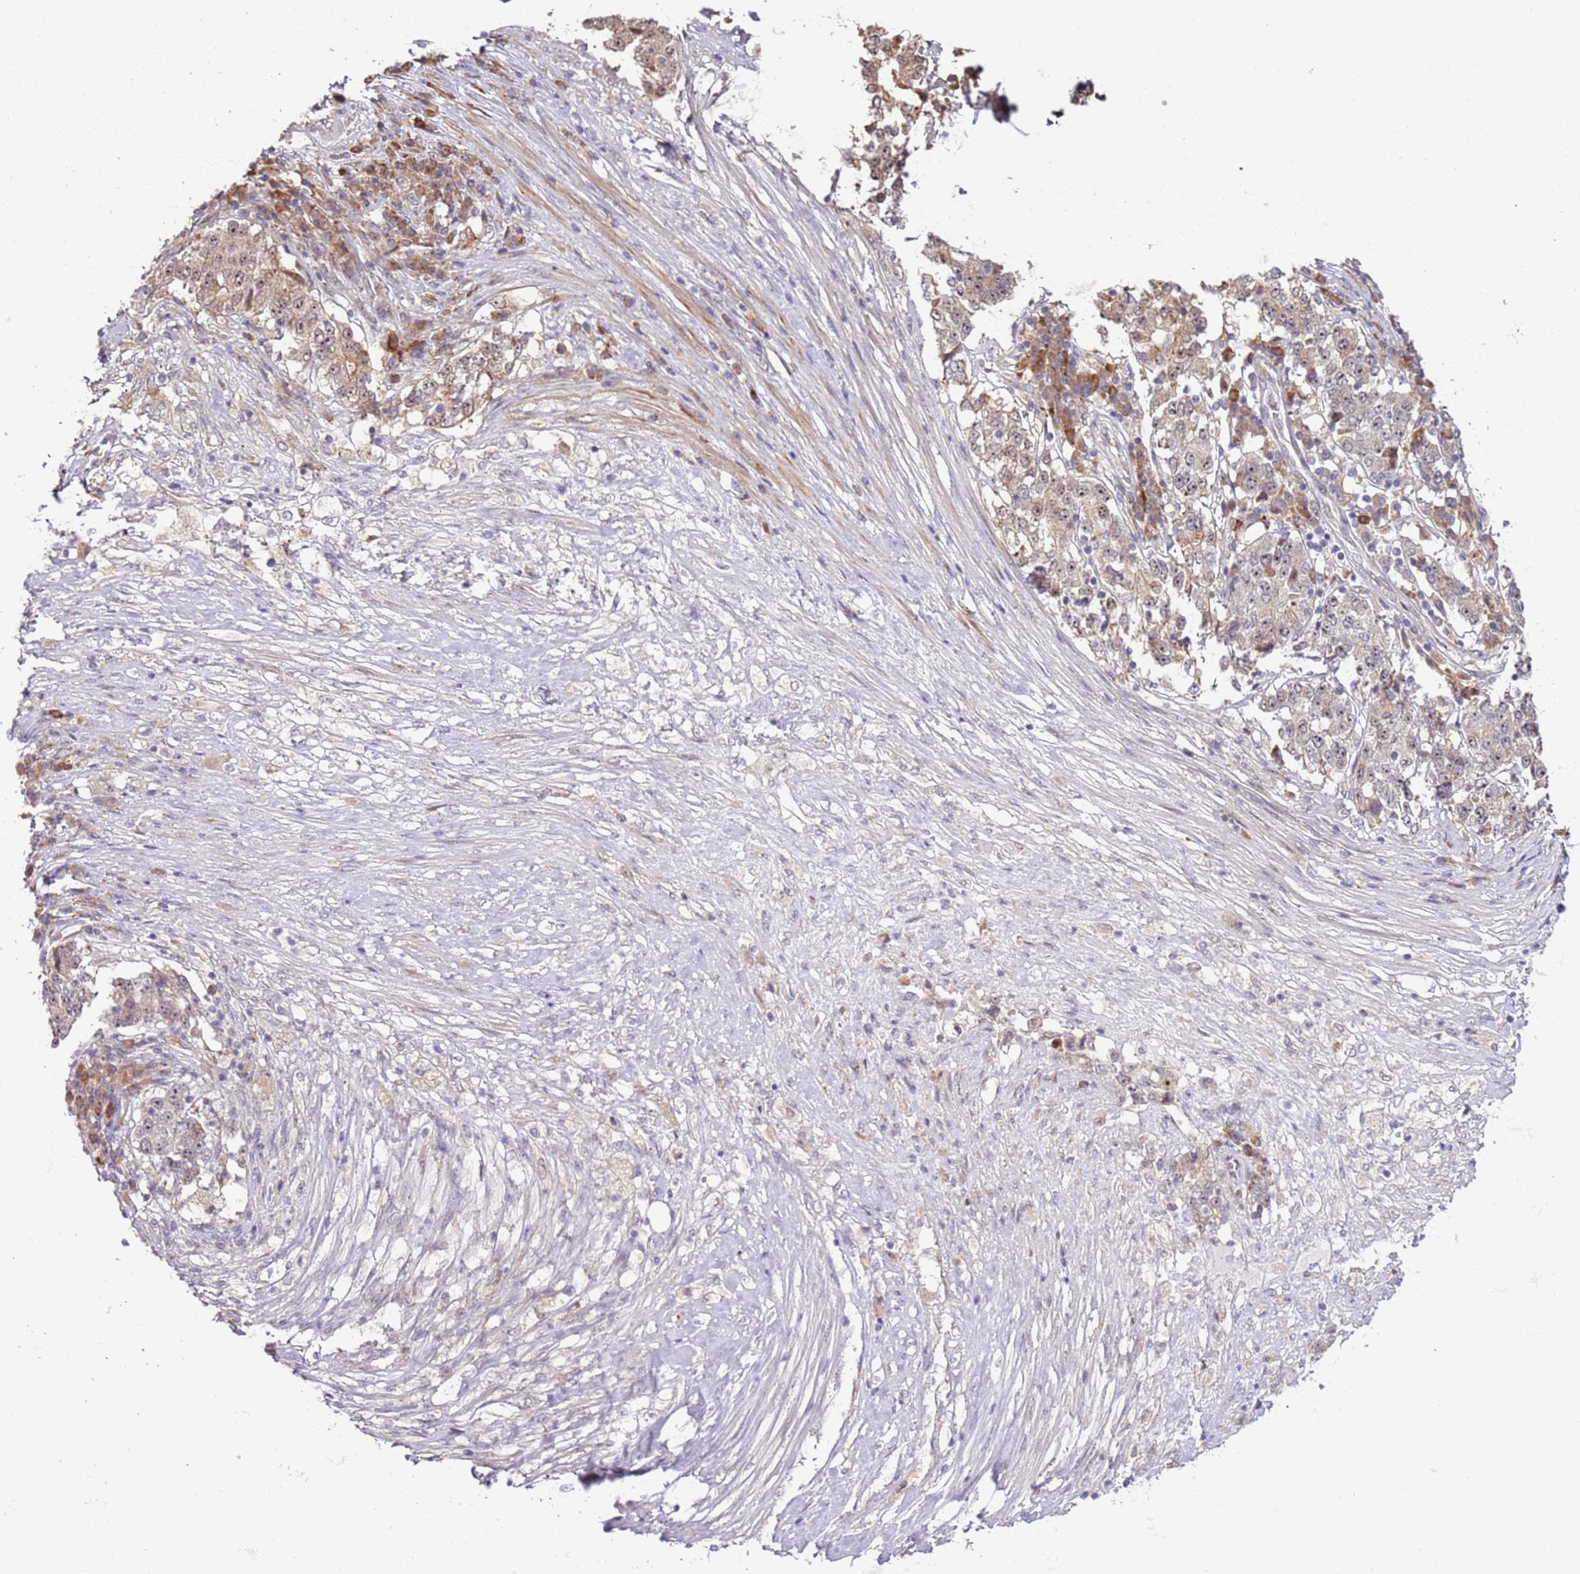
{"staining": {"intensity": "moderate", "quantity": "25%-75%", "location": "cytoplasmic/membranous,nuclear"}, "tissue": "stomach cancer", "cell_type": "Tumor cells", "image_type": "cancer", "snomed": [{"axis": "morphology", "description": "Adenocarcinoma, NOS"}, {"axis": "topography", "description": "Stomach"}], "caption": "Protein staining shows moderate cytoplasmic/membranous and nuclear staining in about 25%-75% of tumor cells in stomach cancer (adenocarcinoma).", "gene": "UCMA", "patient": {"sex": "male", "age": 59}}